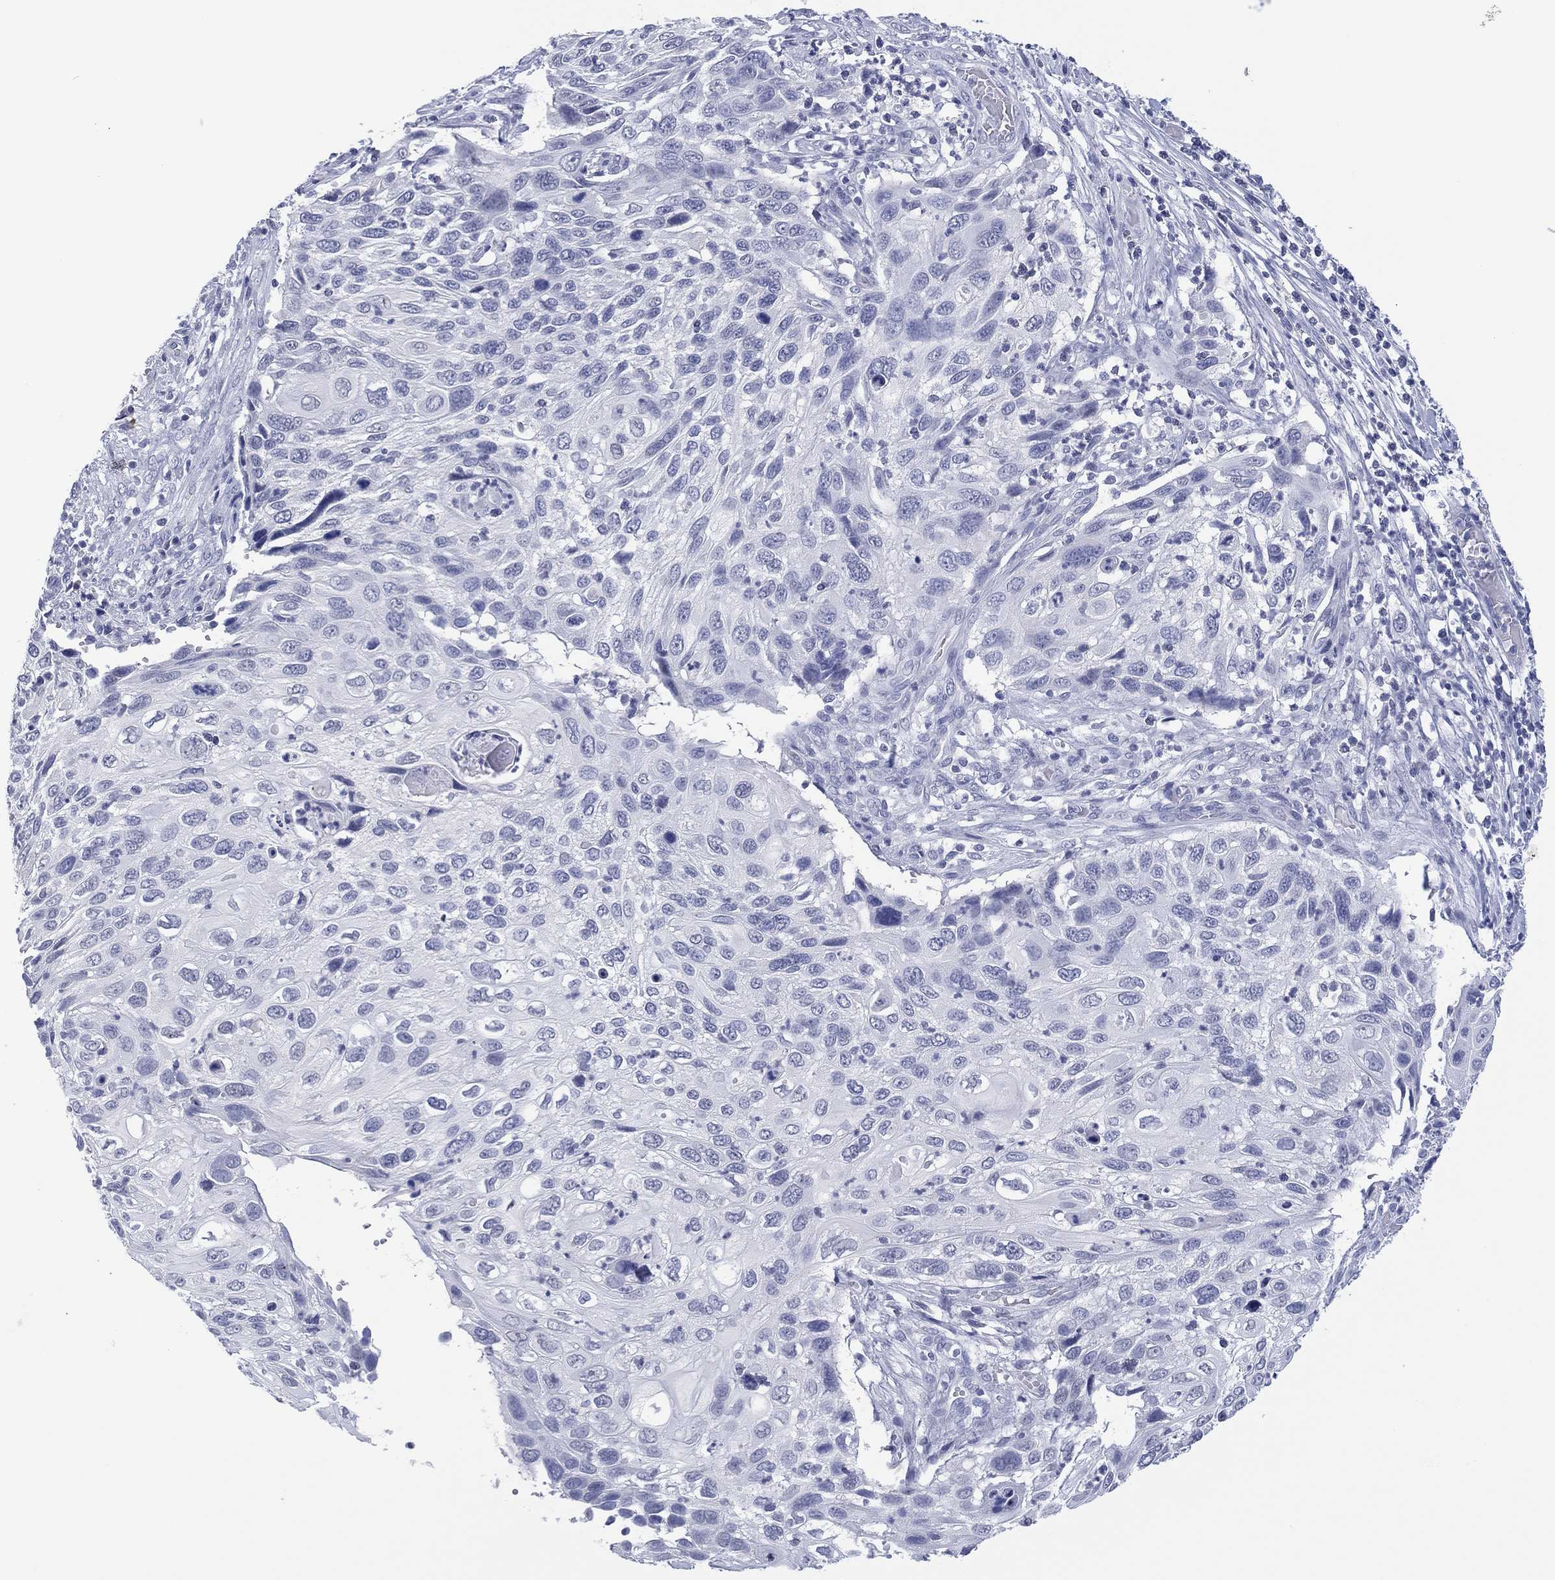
{"staining": {"intensity": "negative", "quantity": "none", "location": "none"}, "tissue": "cervical cancer", "cell_type": "Tumor cells", "image_type": "cancer", "snomed": [{"axis": "morphology", "description": "Squamous cell carcinoma, NOS"}, {"axis": "topography", "description": "Cervix"}], "caption": "IHC of cervical cancer exhibits no expression in tumor cells.", "gene": "UTF1", "patient": {"sex": "female", "age": 70}}